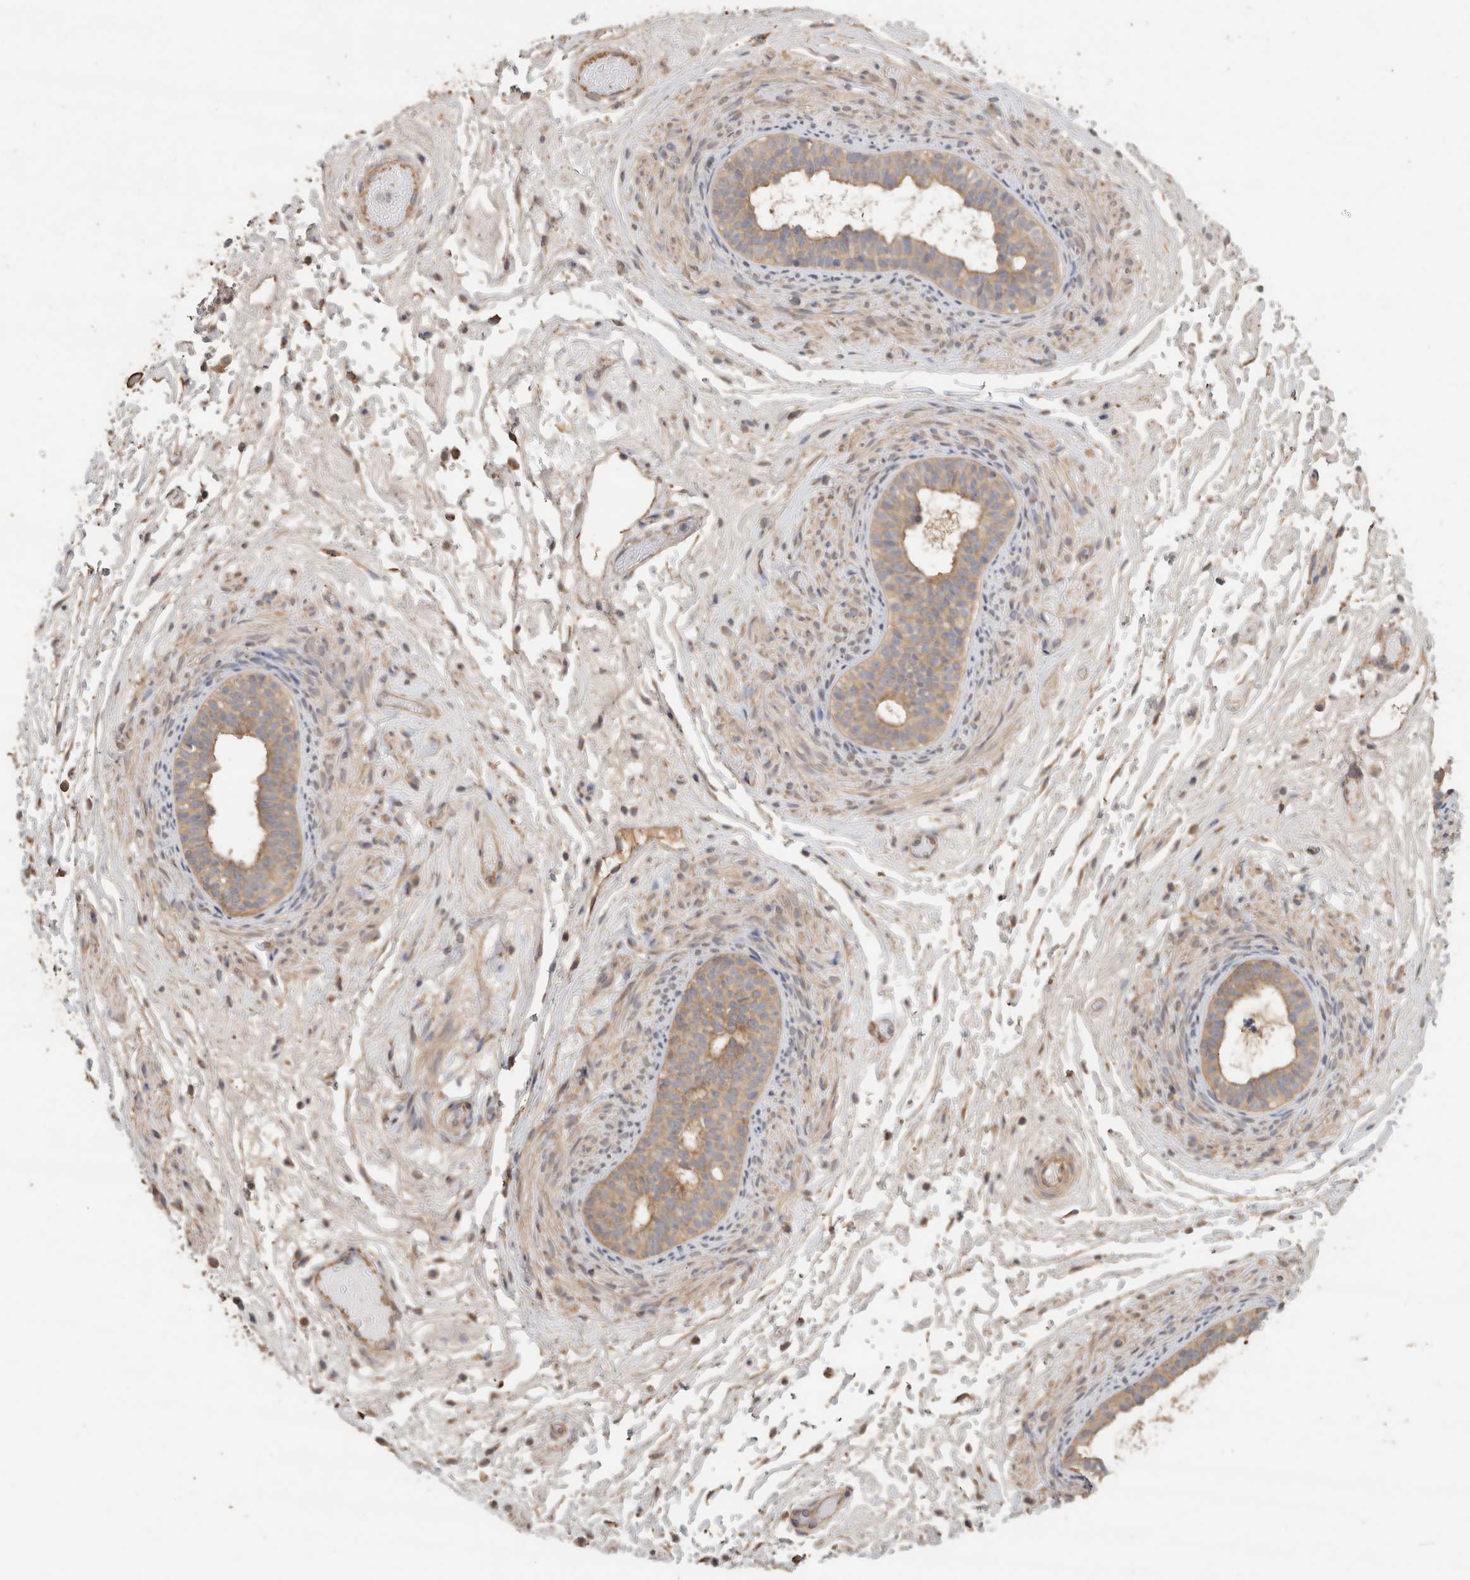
{"staining": {"intensity": "weak", "quantity": ">75%", "location": "cytoplasmic/membranous"}, "tissue": "epididymis", "cell_type": "Glandular cells", "image_type": "normal", "snomed": [{"axis": "morphology", "description": "Normal tissue, NOS"}, {"axis": "topography", "description": "Epididymis"}], "caption": "Unremarkable epididymis exhibits weak cytoplasmic/membranous expression in about >75% of glandular cells, visualized by immunohistochemistry.", "gene": "EIF4G3", "patient": {"sex": "male", "age": 5}}